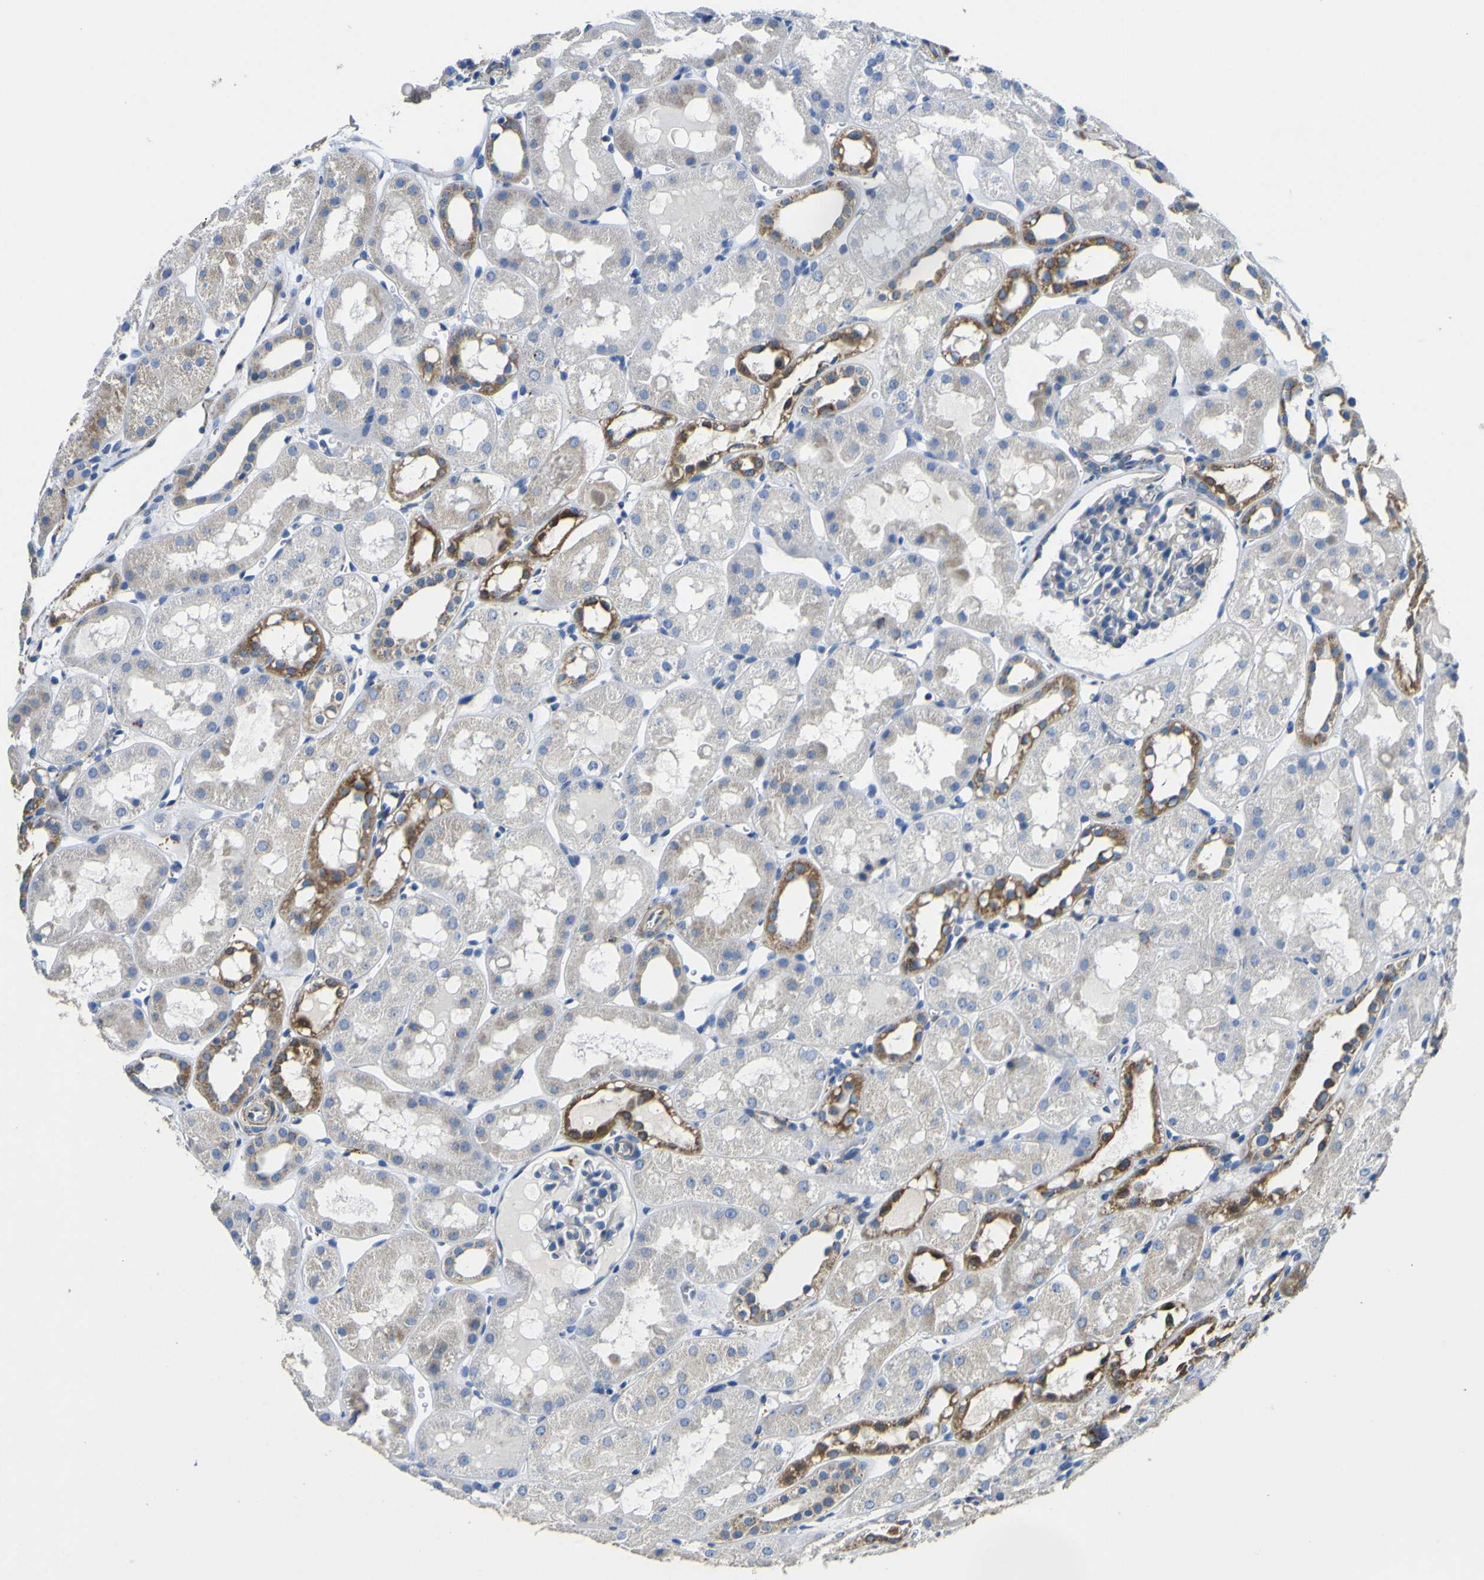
{"staining": {"intensity": "negative", "quantity": "none", "location": "none"}, "tissue": "kidney", "cell_type": "Cells in glomeruli", "image_type": "normal", "snomed": [{"axis": "morphology", "description": "Normal tissue, NOS"}, {"axis": "topography", "description": "Kidney"}, {"axis": "topography", "description": "Urinary bladder"}], "caption": "IHC image of unremarkable kidney: kidney stained with DAB demonstrates no significant protein positivity in cells in glomeruli.", "gene": "ALDH18A1", "patient": {"sex": "male", "age": 16}}